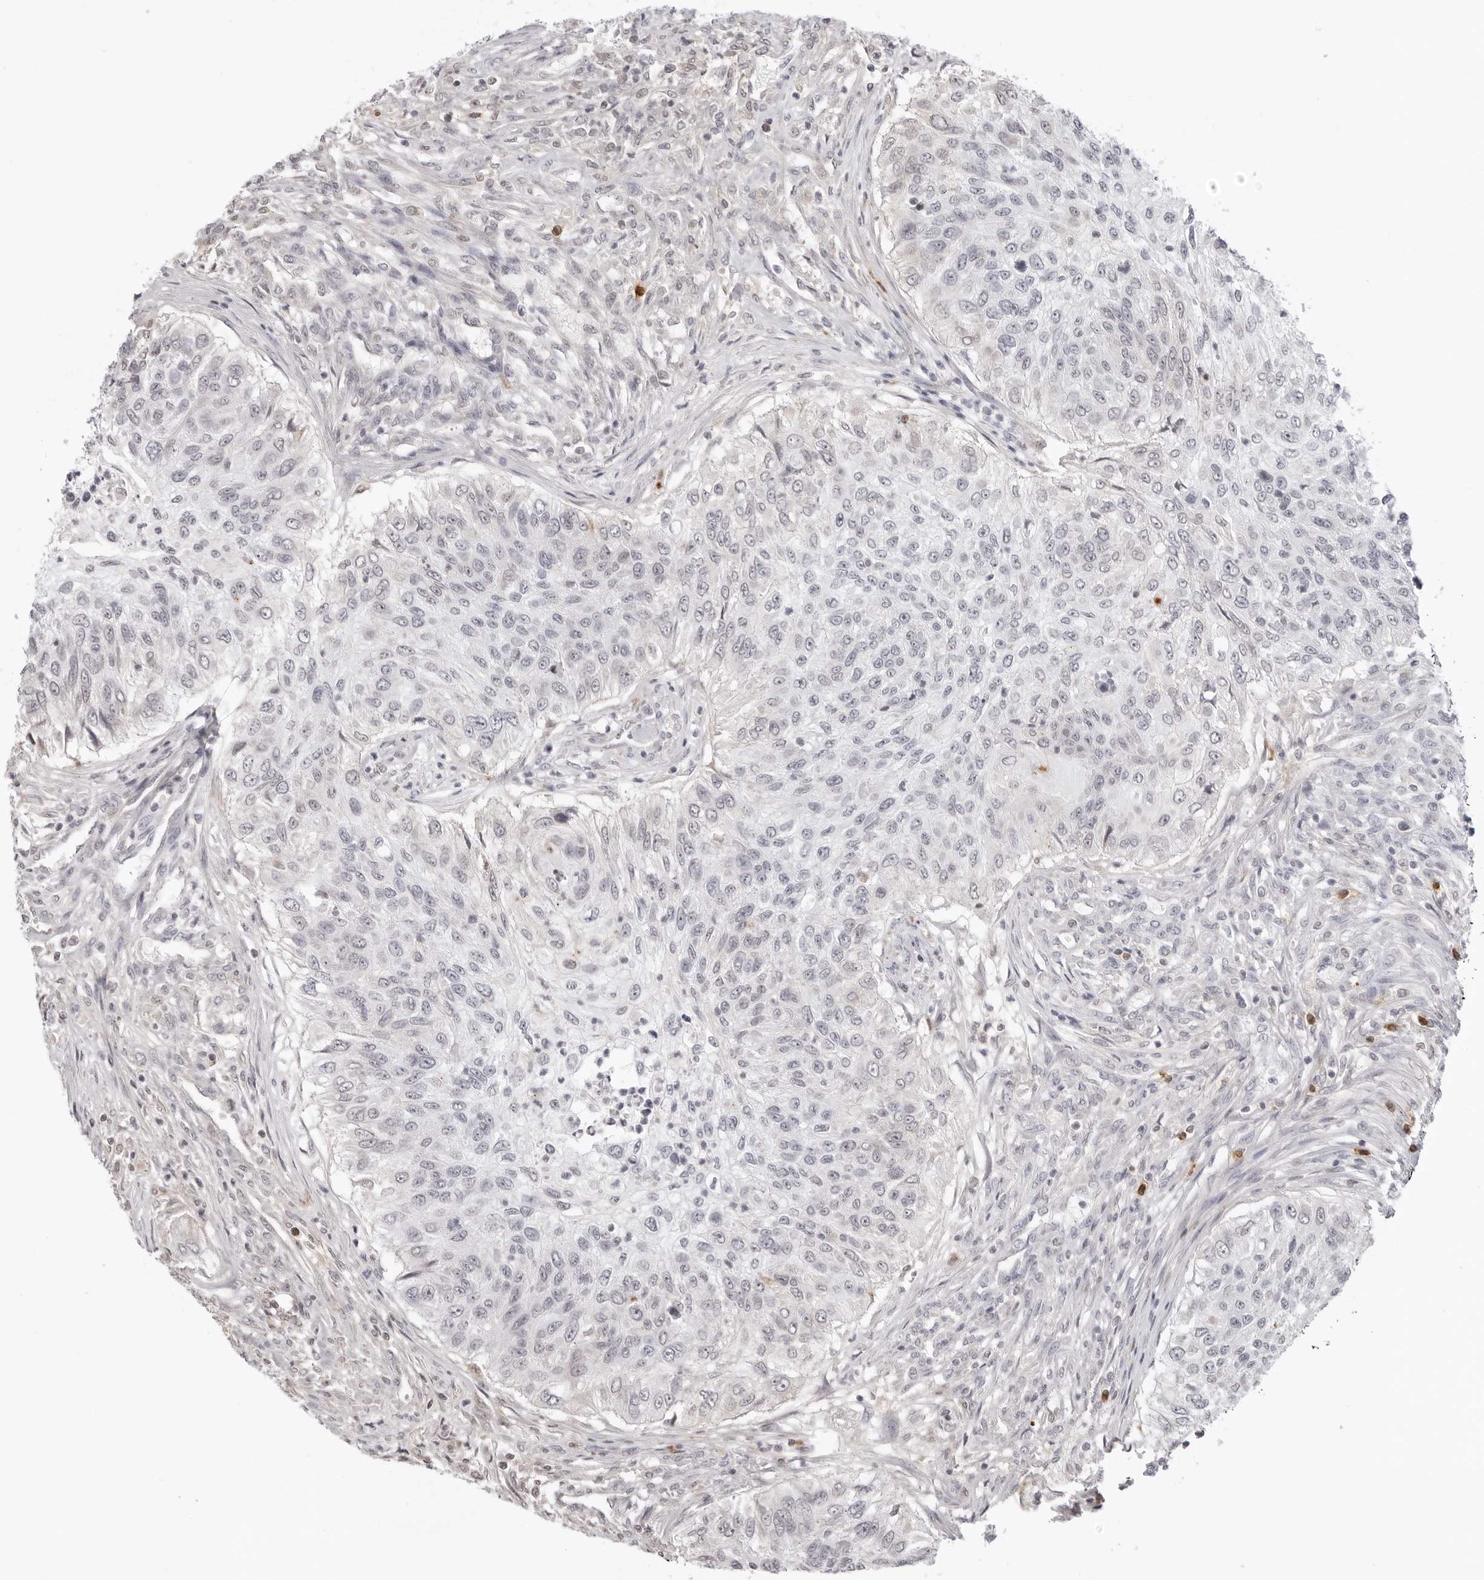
{"staining": {"intensity": "negative", "quantity": "none", "location": "none"}, "tissue": "urothelial cancer", "cell_type": "Tumor cells", "image_type": "cancer", "snomed": [{"axis": "morphology", "description": "Urothelial carcinoma, High grade"}, {"axis": "topography", "description": "Urinary bladder"}], "caption": "Tumor cells show no significant protein staining in high-grade urothelial carcinoma.", "gene": "STRADB", "patient": {"sex": "female", "age": 60}}